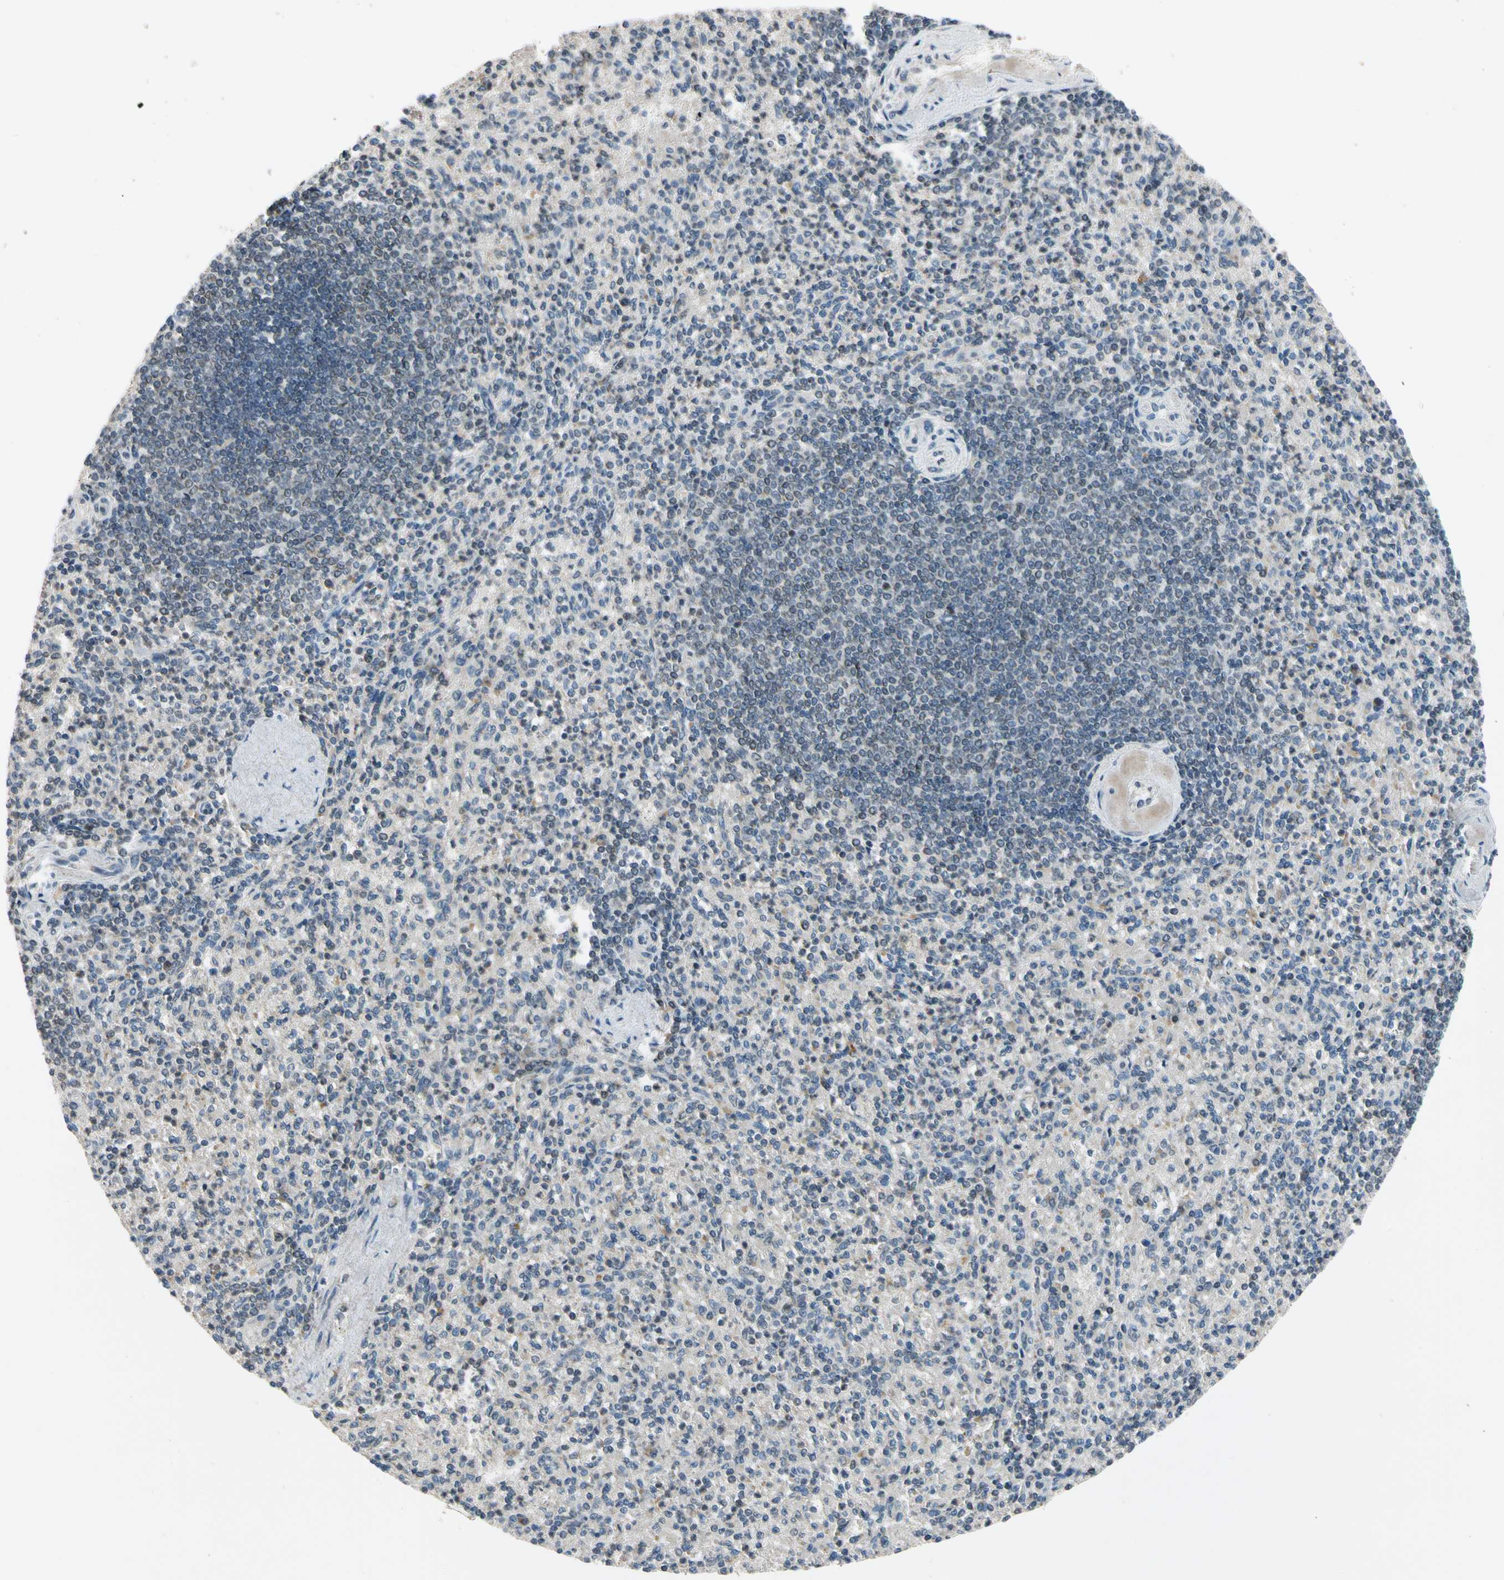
{"staining": {"intensity": "negative", "quantity": "none", "location": "none"}, "tissue": "spleen", "cell_type": "Cells in red pulp", "image_type": "normal", "snomed": [{"axis": "morphology", "description": "Normal tissue, NOS"}, {"axis": "topography", "description": "Spleen"}], "caption": "Immunohistochemistry photomicrograph of benign human spleen stained for a protein (brown), which exhibits no staining in cells in red pulp. (DAB (3,3'-diaminobenzidine) immunohistochemistry (IHC) visualized using brightfield microscopy, high magnification).", "gene": "RIOX2", "patient": {"sex": "female", "age": 74}}